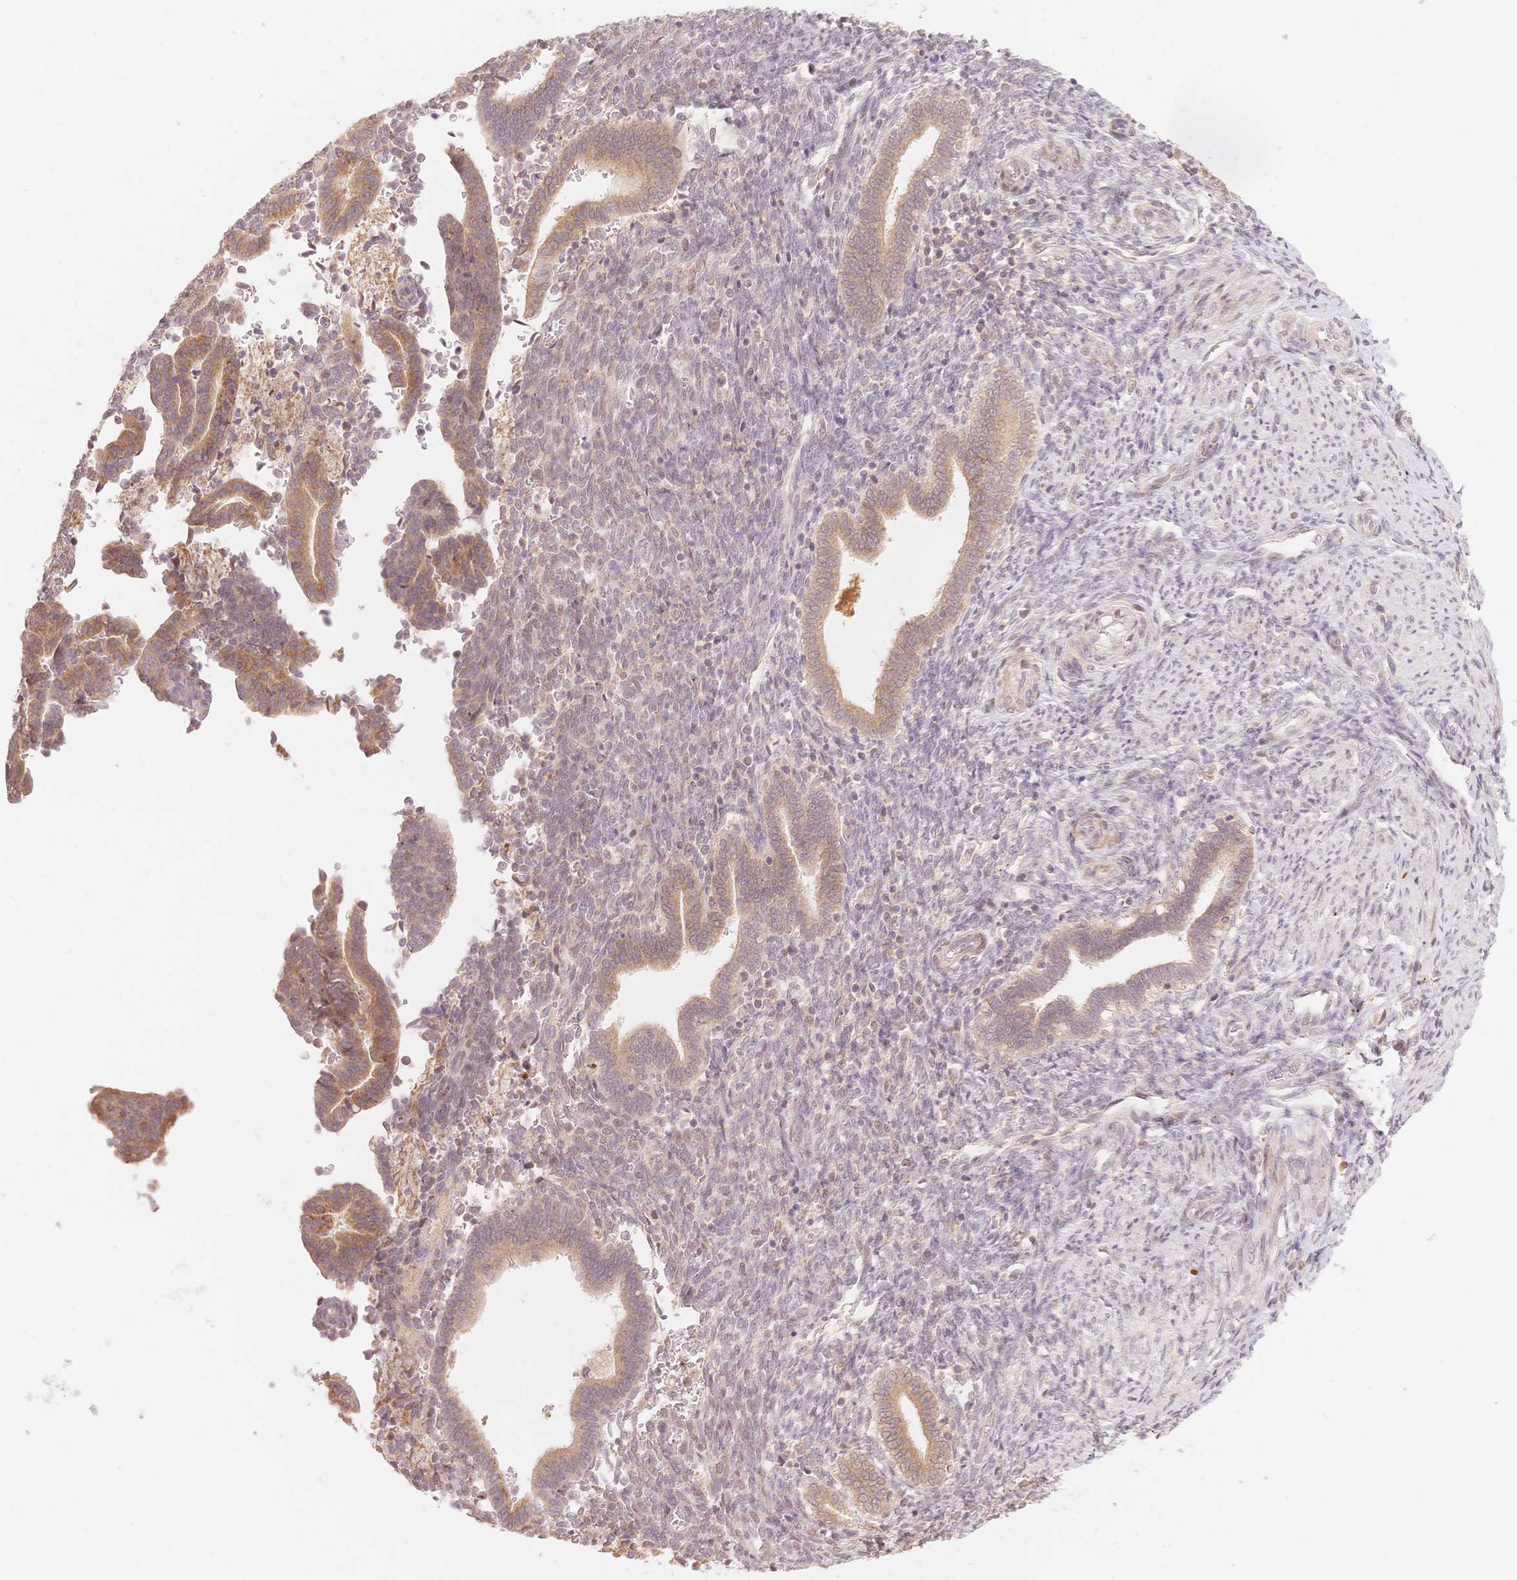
{"staining": {"intensity": "negative", "quantity": "none", "location": "none"}, "tissue": "endometrium", "cell_type": "Cells in endometrial stroma", "image_type": "normal", "snomed": [{"axis": "morphology", "description": "Normal tissue, NOS"}, {"axis": "topography", "description": "Endometrium"}], "caption": "Cells in endometrial stroma show no significant protein positivity in benign endometrium. Nuclei are stained in blue.", "gene": "STK39", "patient": {"sex": "female", "age": 34}}